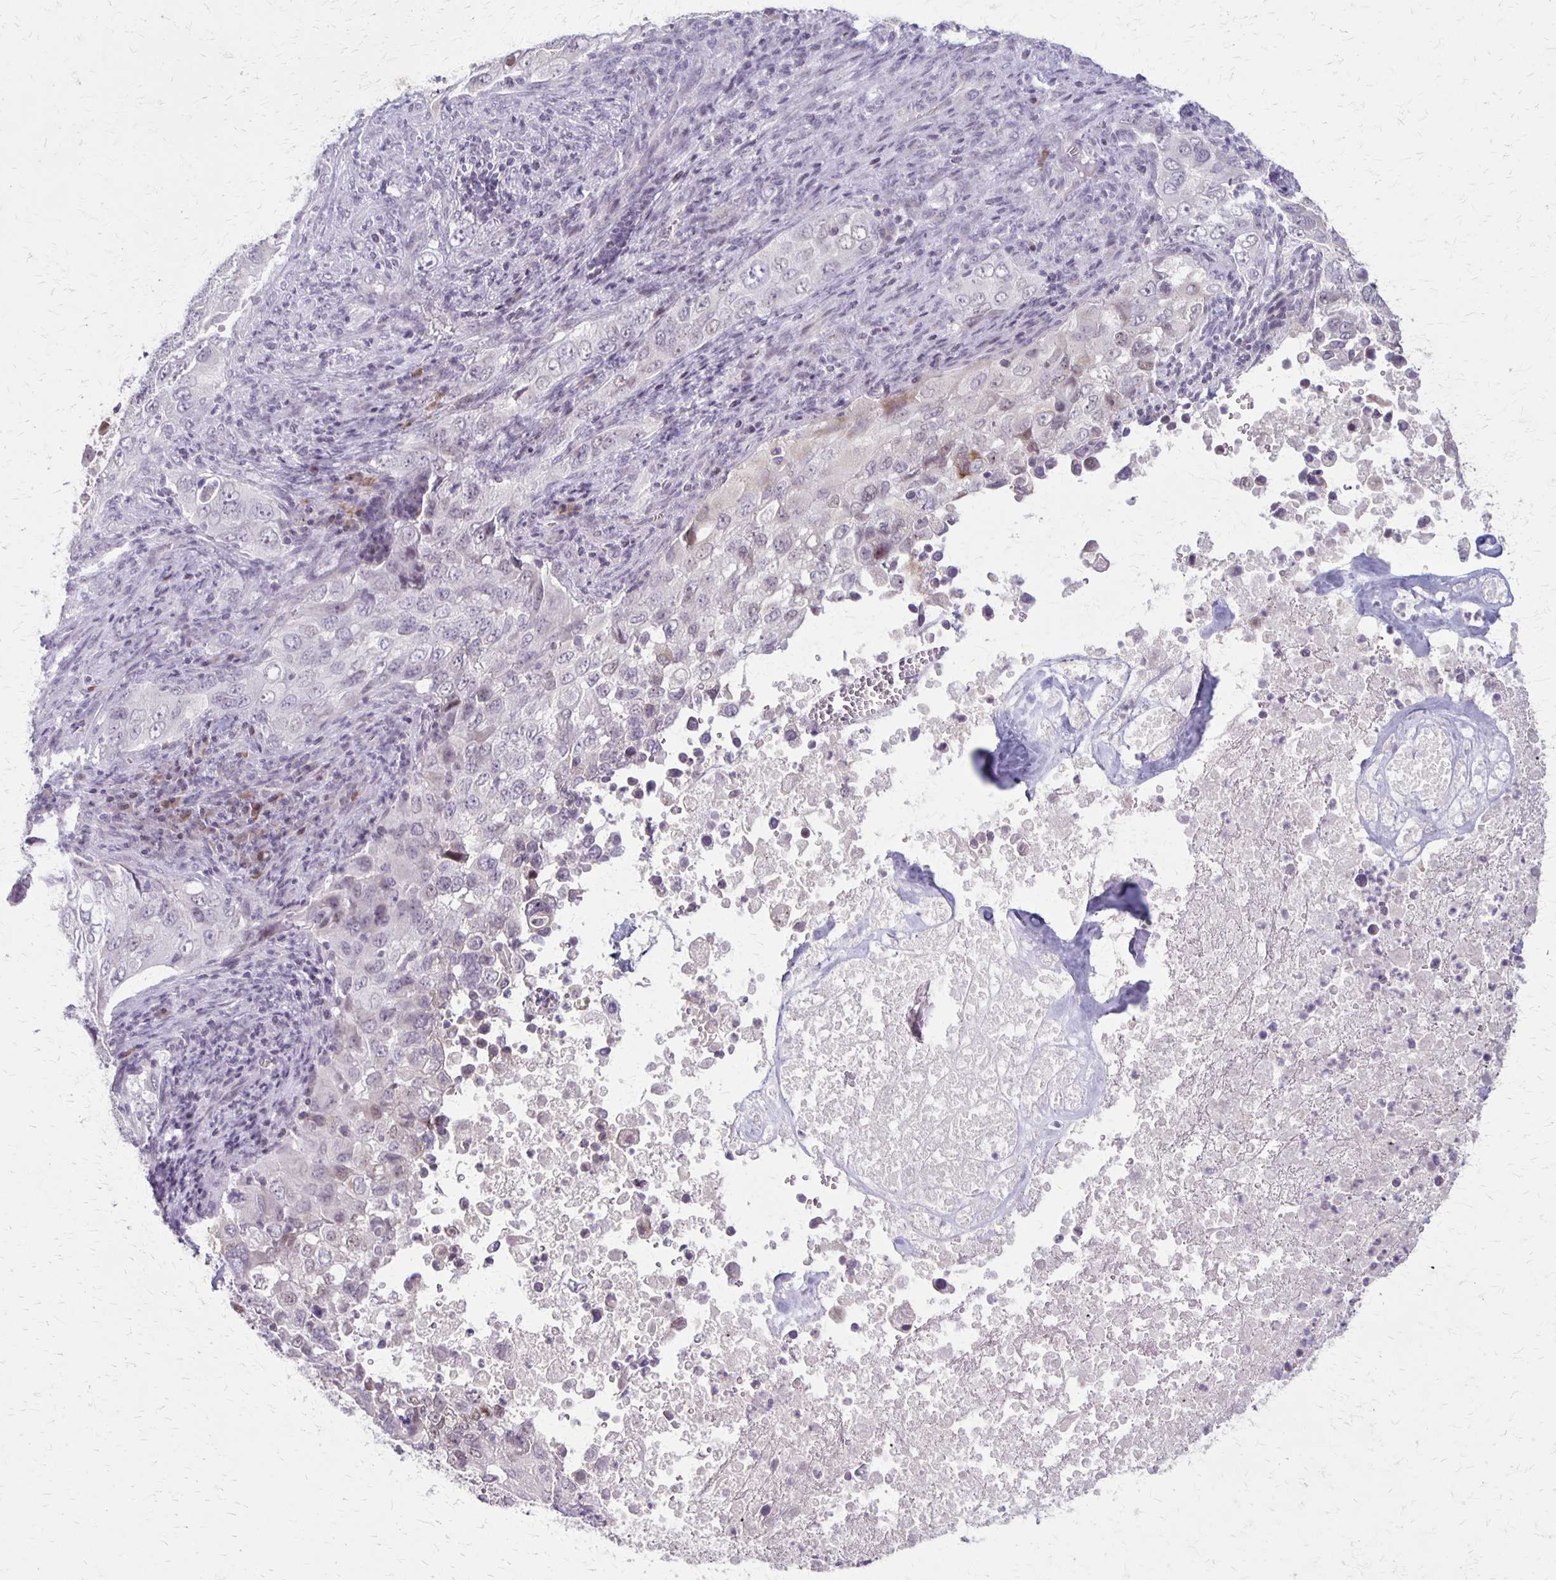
{"staining": {"intensity": "negative", "quantity": "none", "location": "none"}, "tissue": "lung cancer", "cell_type": "Tumor cells", "image_type": "cancer", "snomed": [{"axis": "morphology", "description": "Adenocarcinoma, NOS"}, {"axis": "morphology", "description": "Adenocarcinoma, metastatic, NOS"}, {"axis": "topography", "description": "Lymph node"}, {"axis": "topography", "description": "Lung"}], "caption": "The image reveals no significant staining in tumor cells of lung adenocarcinoma.", "gene": "SLC35E2B", "patient": {"sex": "female", "age": 42}}